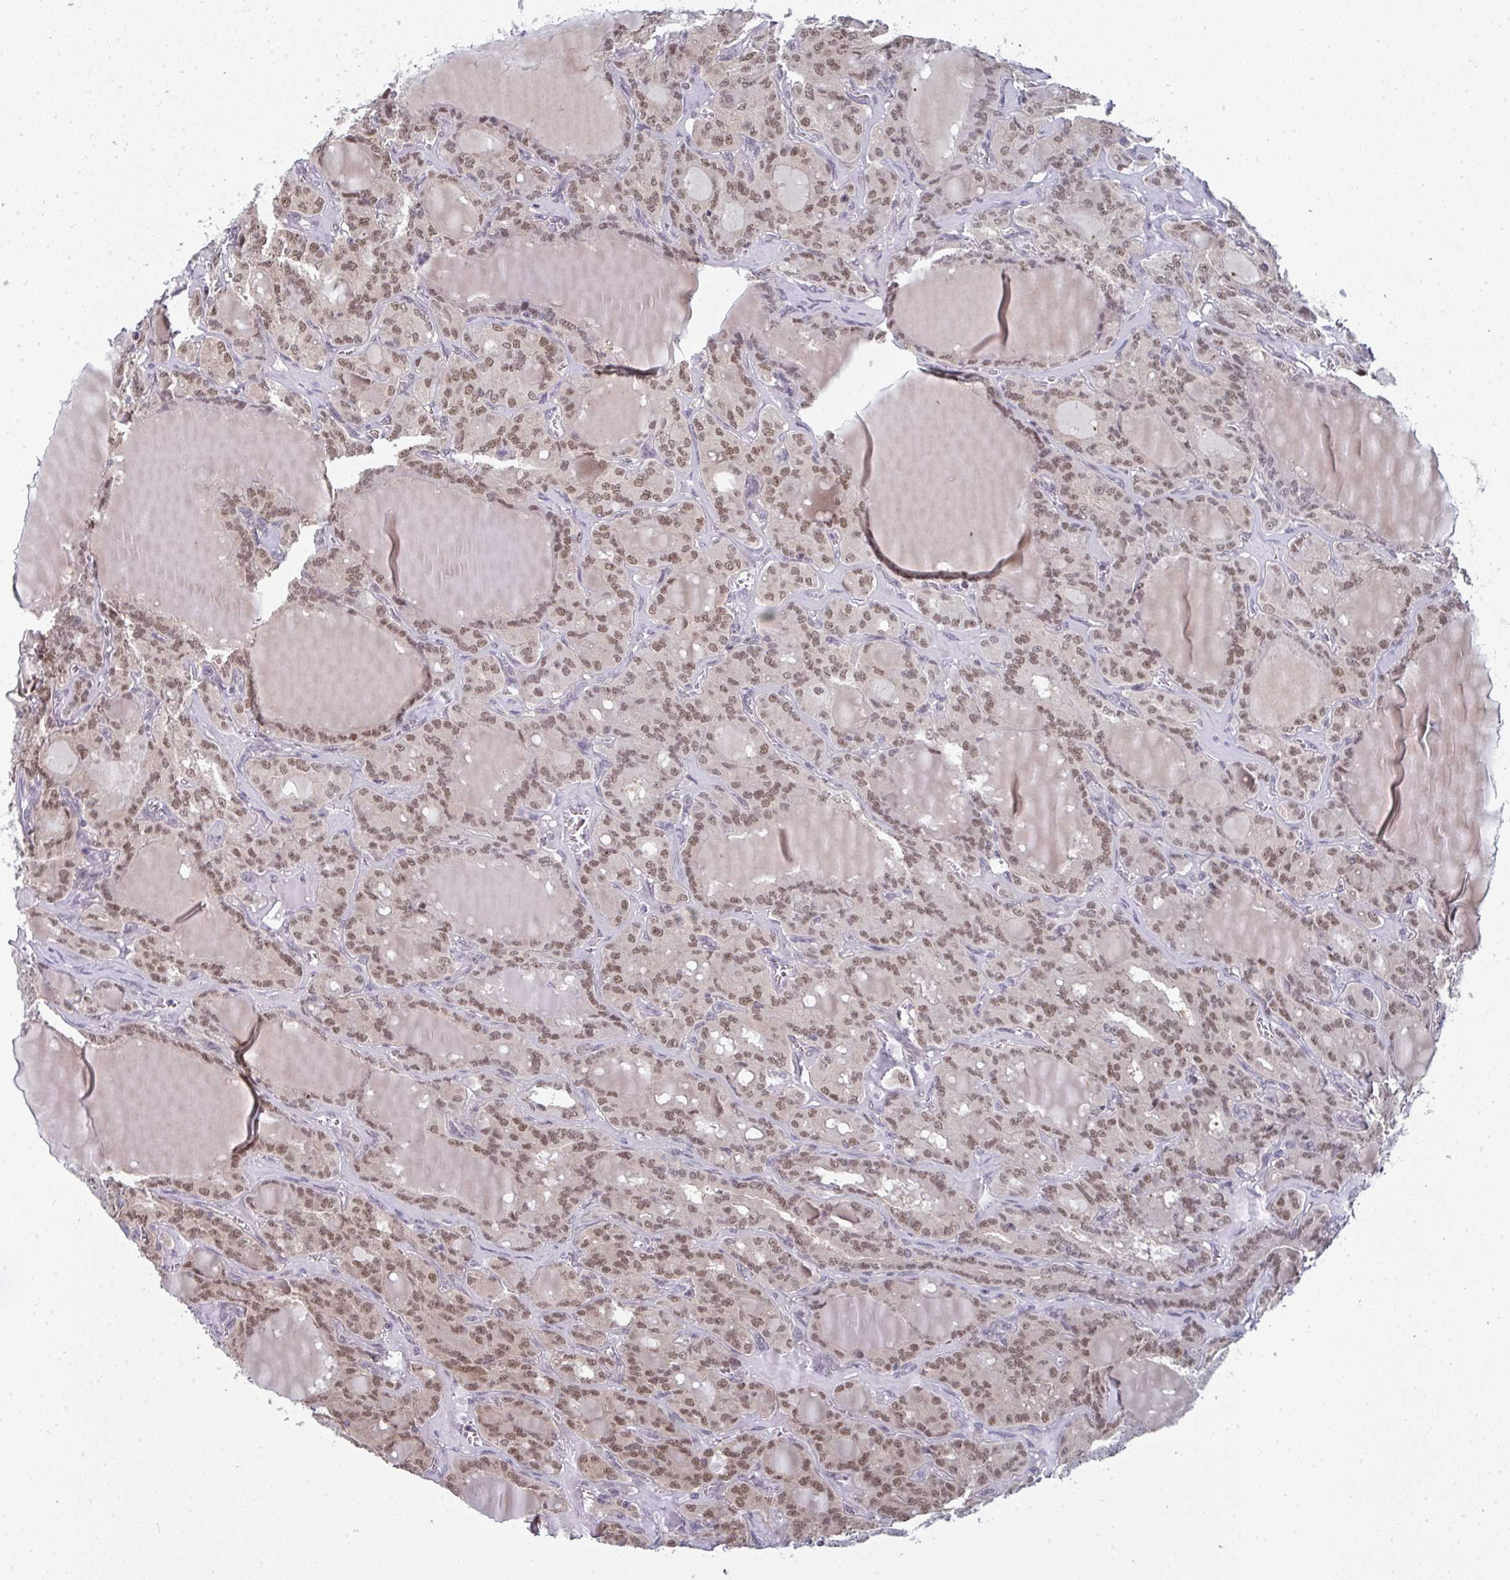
{"staining": {"intensity": "moderate", "quantity": ">75%", "location": "nuclear"}, "tissue": "thyroid cancer", "cell_type": "Tumor cells", "image_type": "cancer", "snomed": [{"axis": "morphology", "description": "Papillary adenocarcinoma, NOS"}, {"axis": "topography", "description": "Thyroid gland"}], "caption": "Protein expression analysis of human papillary adenocarcinoma (thyroid) reveals moderate nuclear expression in approximately >75% of tumor cells.", "gene": "ATF1", "patient": {"sex": "male", "age": 87}}